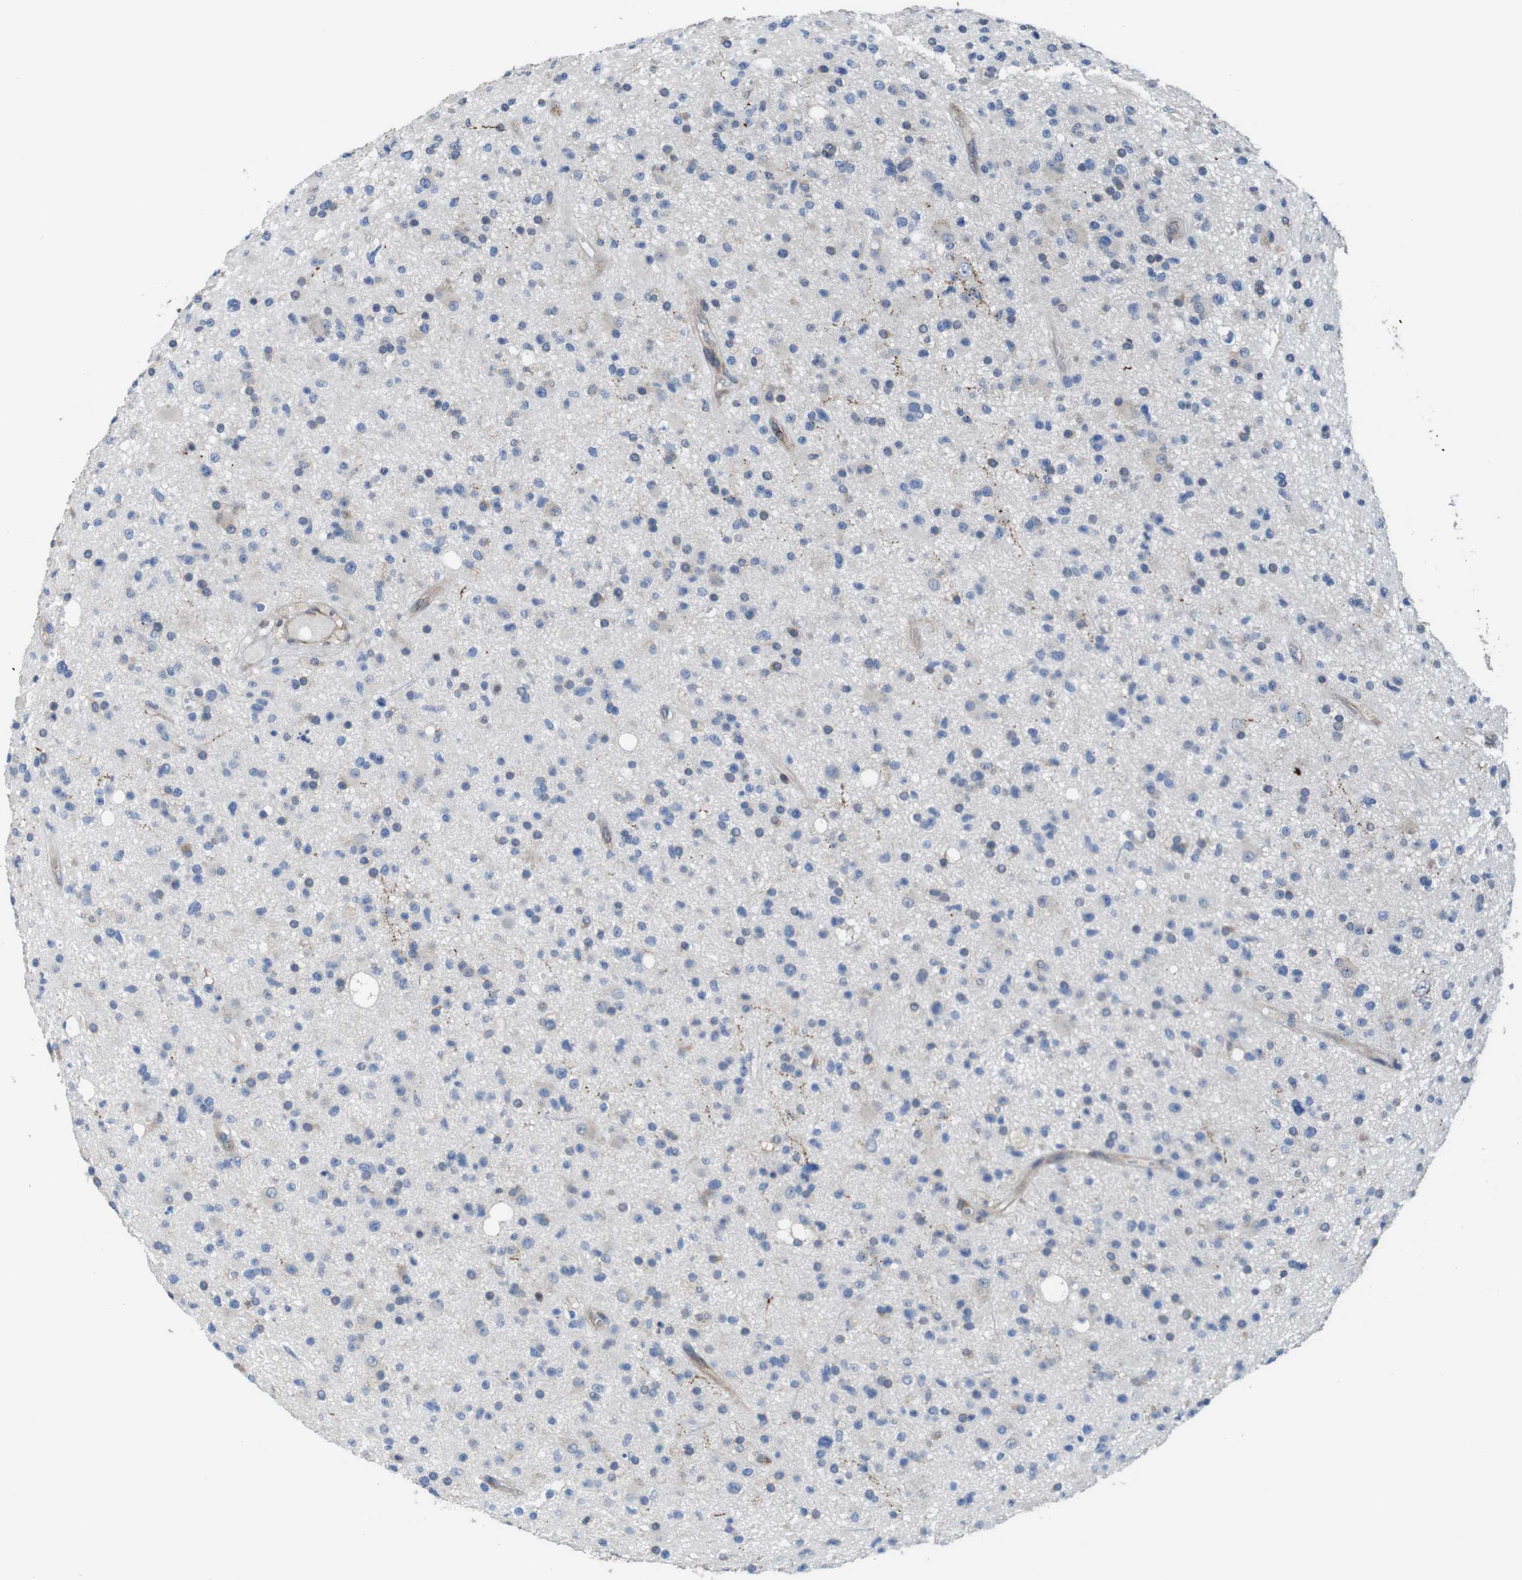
{"staining": {"intensity": "negative", "quantity": "none", "location": "none"}, "tissue": "glioma", "cell_type": "Tumor cells", "image_type": "cancer", "snomed": [{"axis": "morphology", "description": "Glioma, malignant, High grade"}, {"axis": "topography", "description": "Brain"}], "caption": "Tumor cells are negative for brown protein staining in glioma.", "gene": "PCOLCE2", "patient": {"sex": "male", "age": 33}}